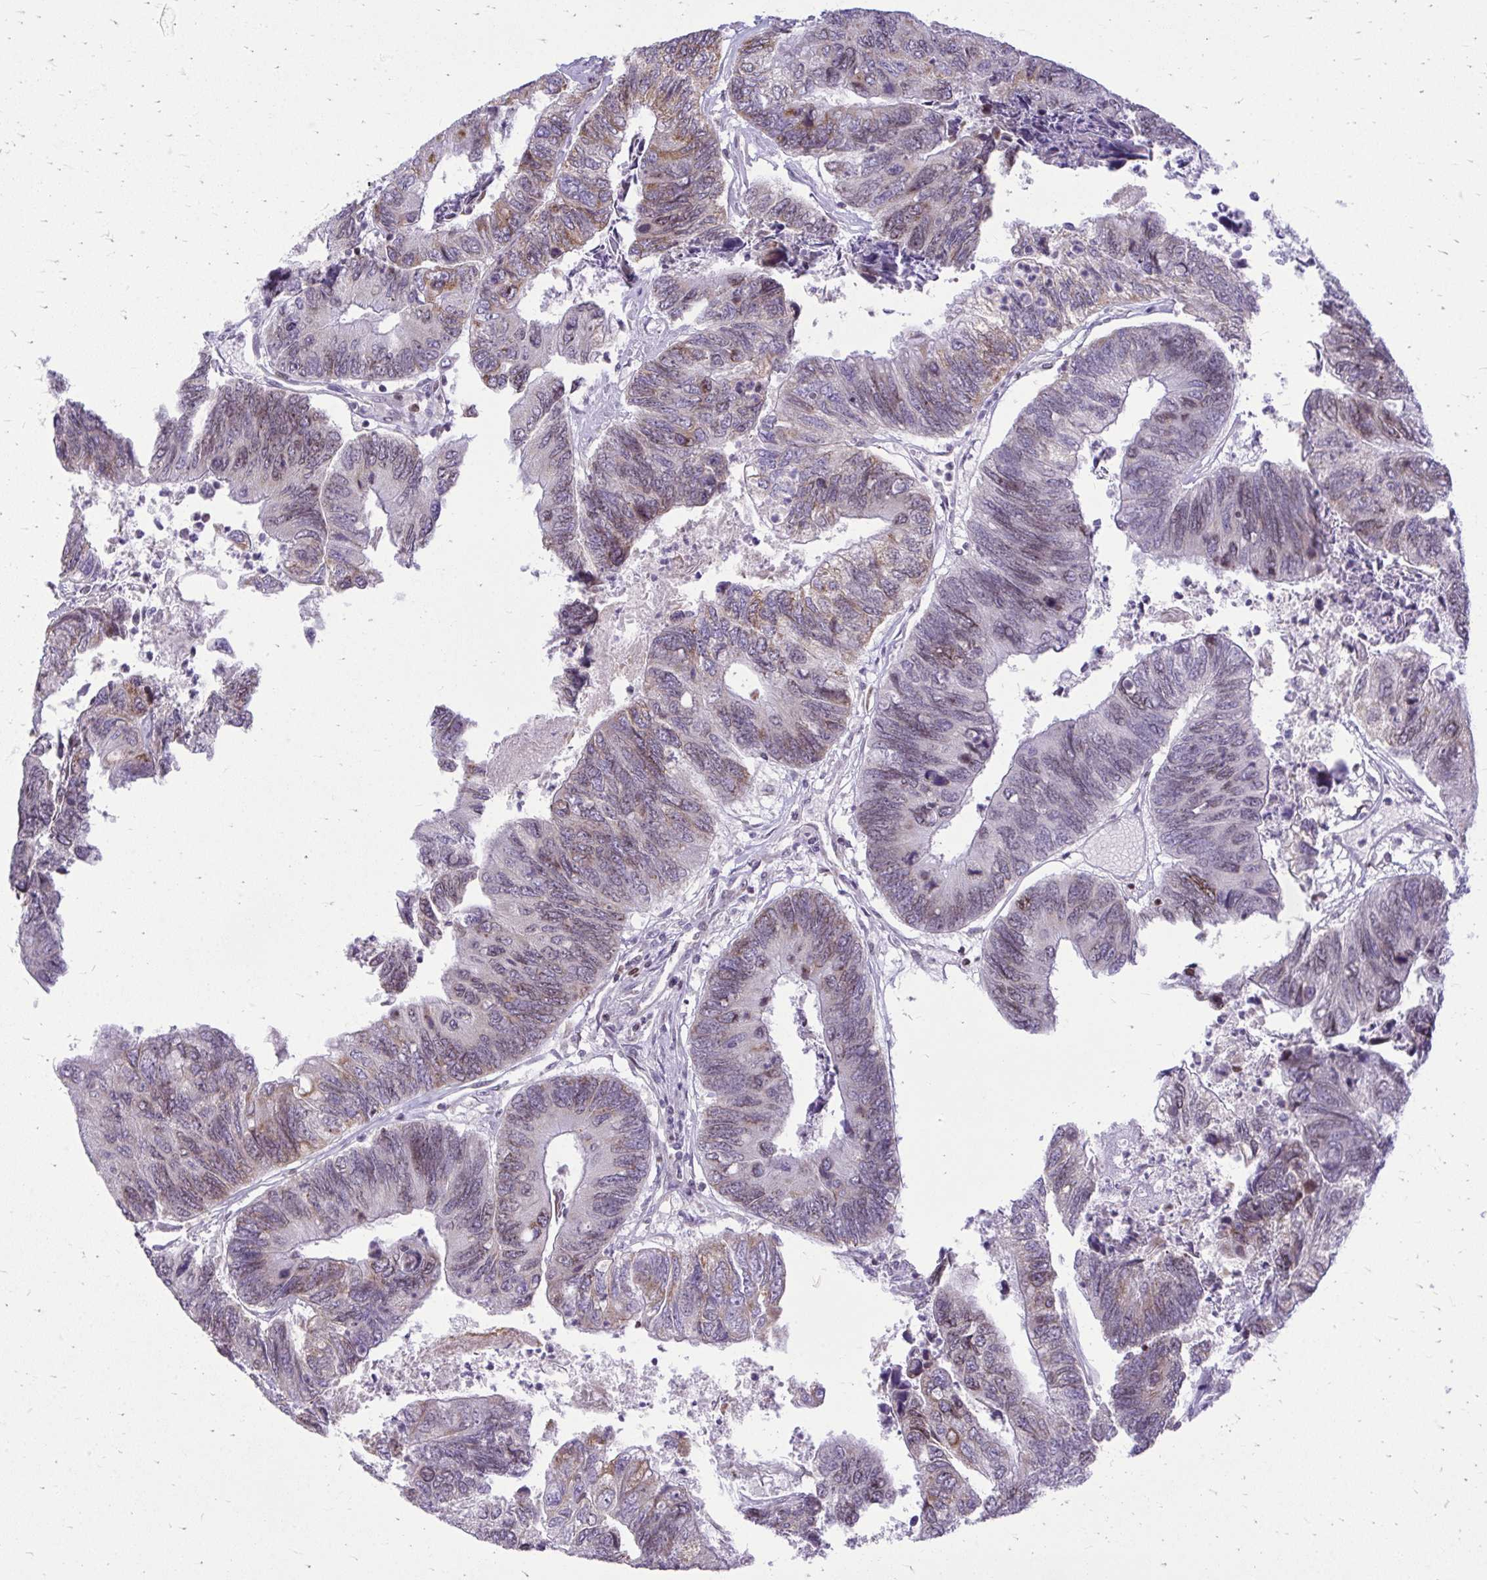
{"staining": {"intensity": "weak", "quantity": "25%-75%", "location": "cytoplasmic/membranous,nuclear"}, "tissue": "colorectal cancer", "cell_type": "Tumor cells", "image_type": "cancer", "snomed": [{"axis": "morphology", "description": "Adenocarcinoma, NOS"}, {"axis": "topography", "description": "Colon"}], "caption": "This is an image of immunohistochemistry (IHC) staining of colorectal cancer, which shows weak staining in the cytoplasmic/membranous and nuclear of tumor cells.", "gene": "RPS6KA2", "patient": {"sex": "female", "age": 67}}